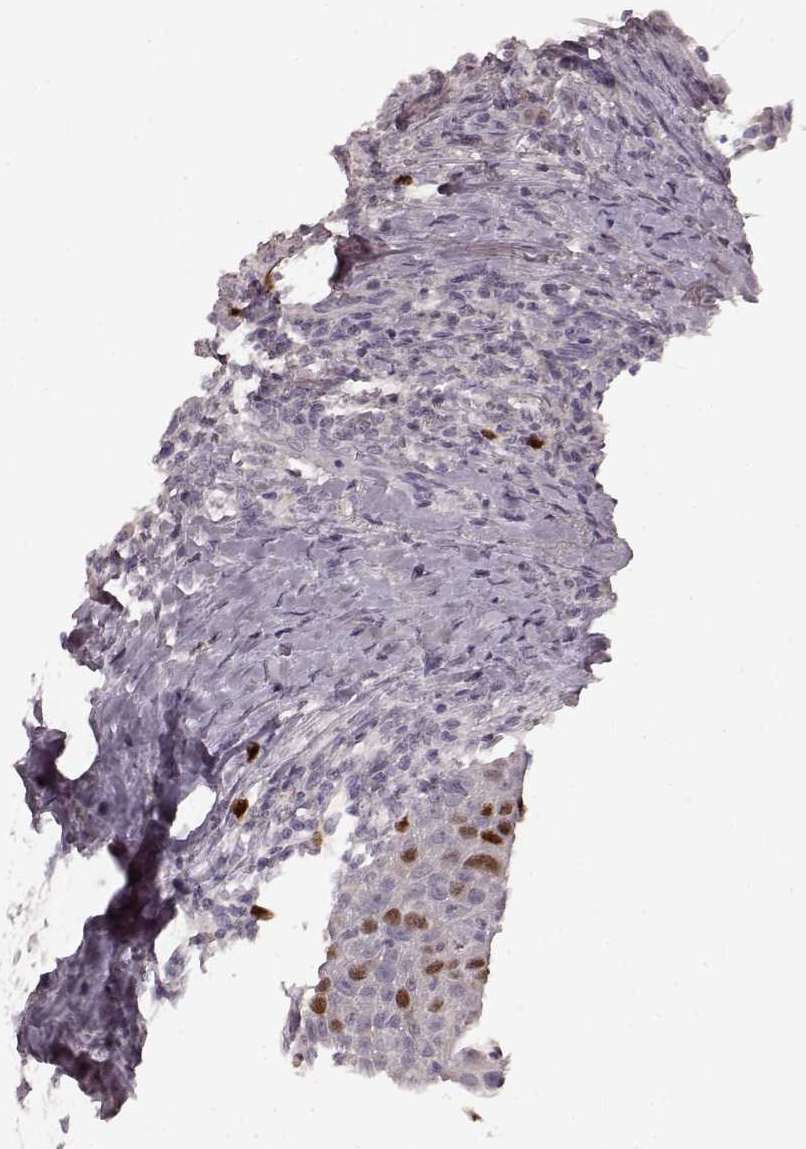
{"staining": {"intensity": "moderate", "quantity": "<25%", "location": "nuclear"}, "tissue": "head and neck cancer", "cell_type": "Tumor cells", "image_type": "cancer", "snomed": [{"axis": "morphology", "description": "Squamous cell carcinoma, NOS"}, {"axis": "topography", "description": "Head-Neck"}], "caption": "Head and neck cancer (squamous cell carcinoma) stained with a protein marker exhibits moderate staining in tumor cells.", "gene": "CCNA2", "patient": {"sex": "male", "age": 69}}